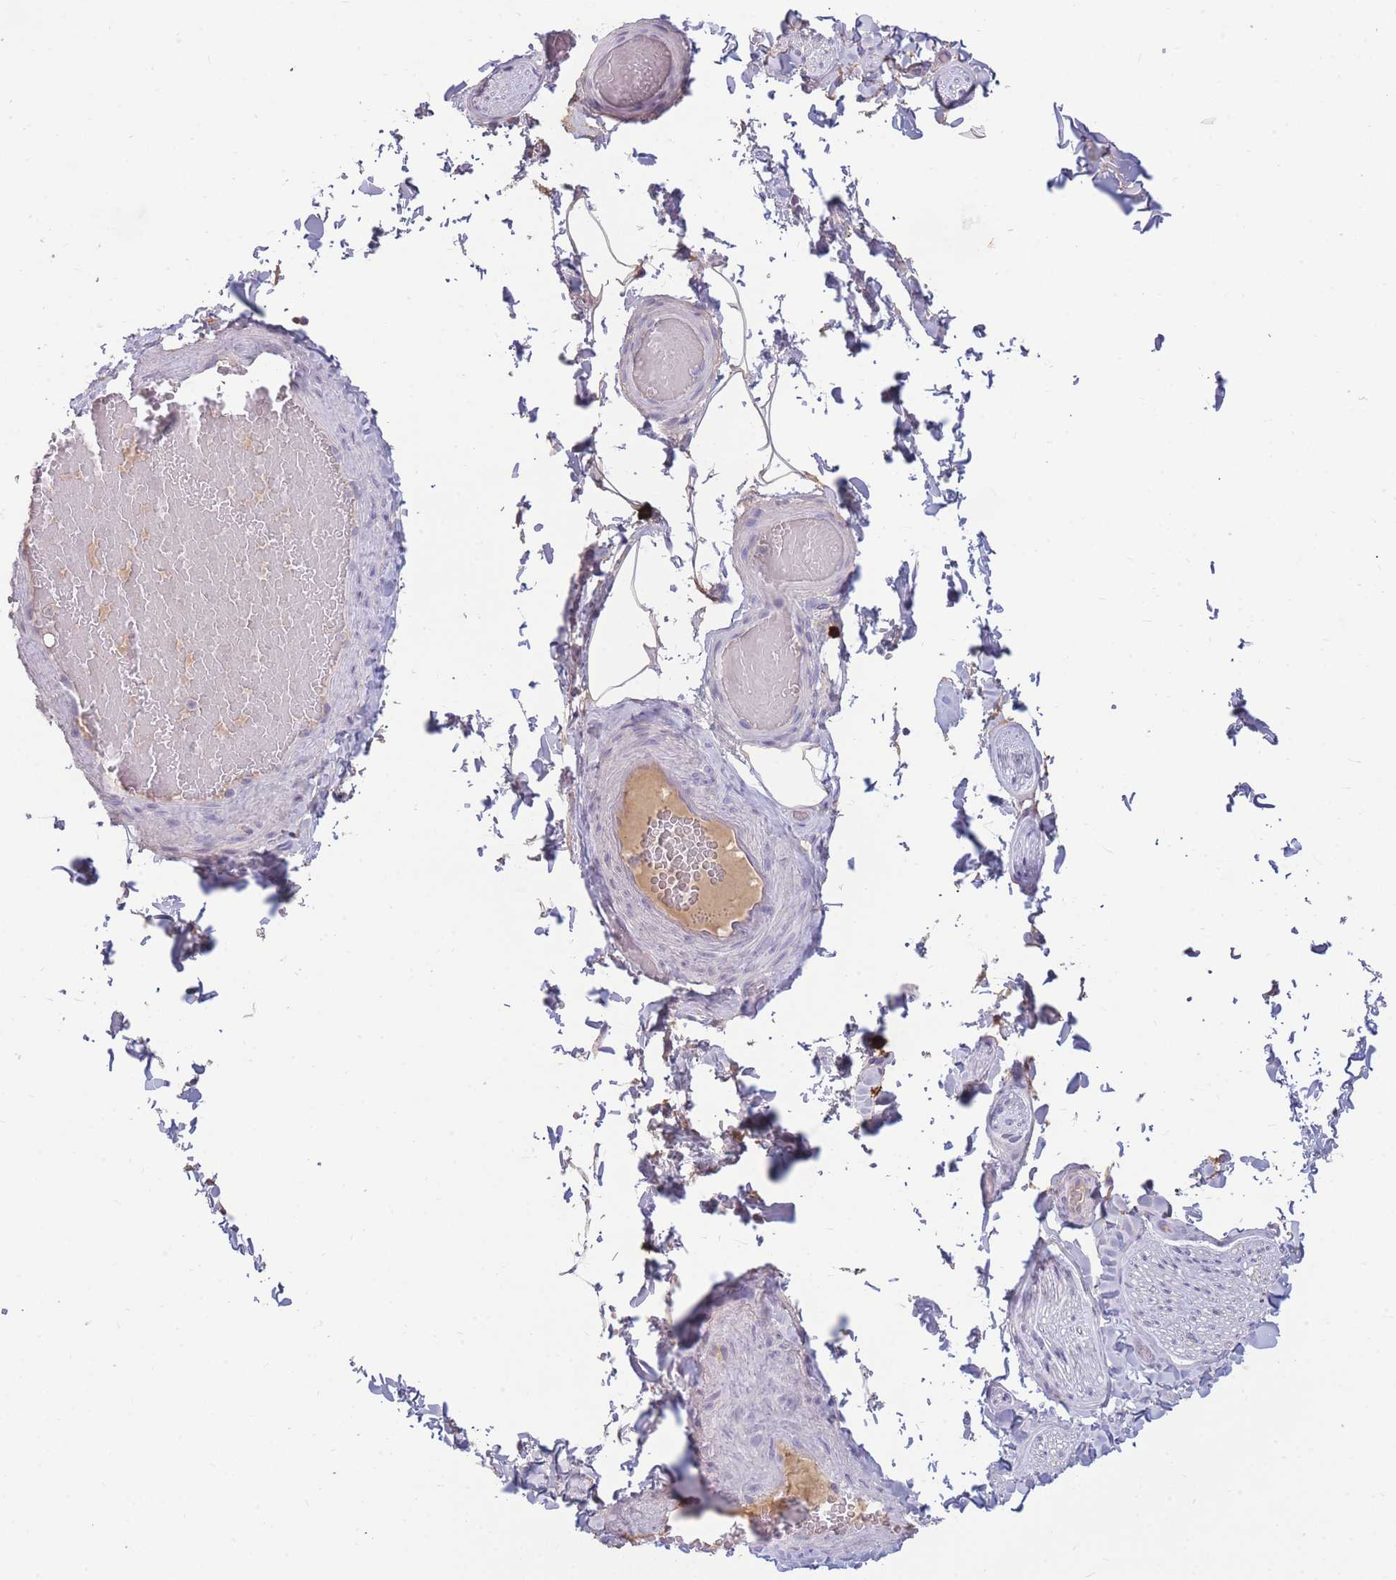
{"staining": {"intensity": "negative", "quantity": "none", "location": "none"}, "tissue": "adipose tissue", "cell_type": "Adipocytes", "image_type": "normal", "snomed": [{"axis": "morphology", "description": "Normal tissue, NOS"}, {"axis": "topography", "description": "Soft tissue"}, {"axis": "topography", "description": "Vascular tissue"}, {"axis": "topography", "description": "Peripheral nerve tissue"}], "caption": "An IHC photomicrograph of unremarkable adipose tissue is shown. There is no staining in adipocytes of adipose tissue.", "gene": "TPSD1", "patient": {"sex": "male", "age": 32}}